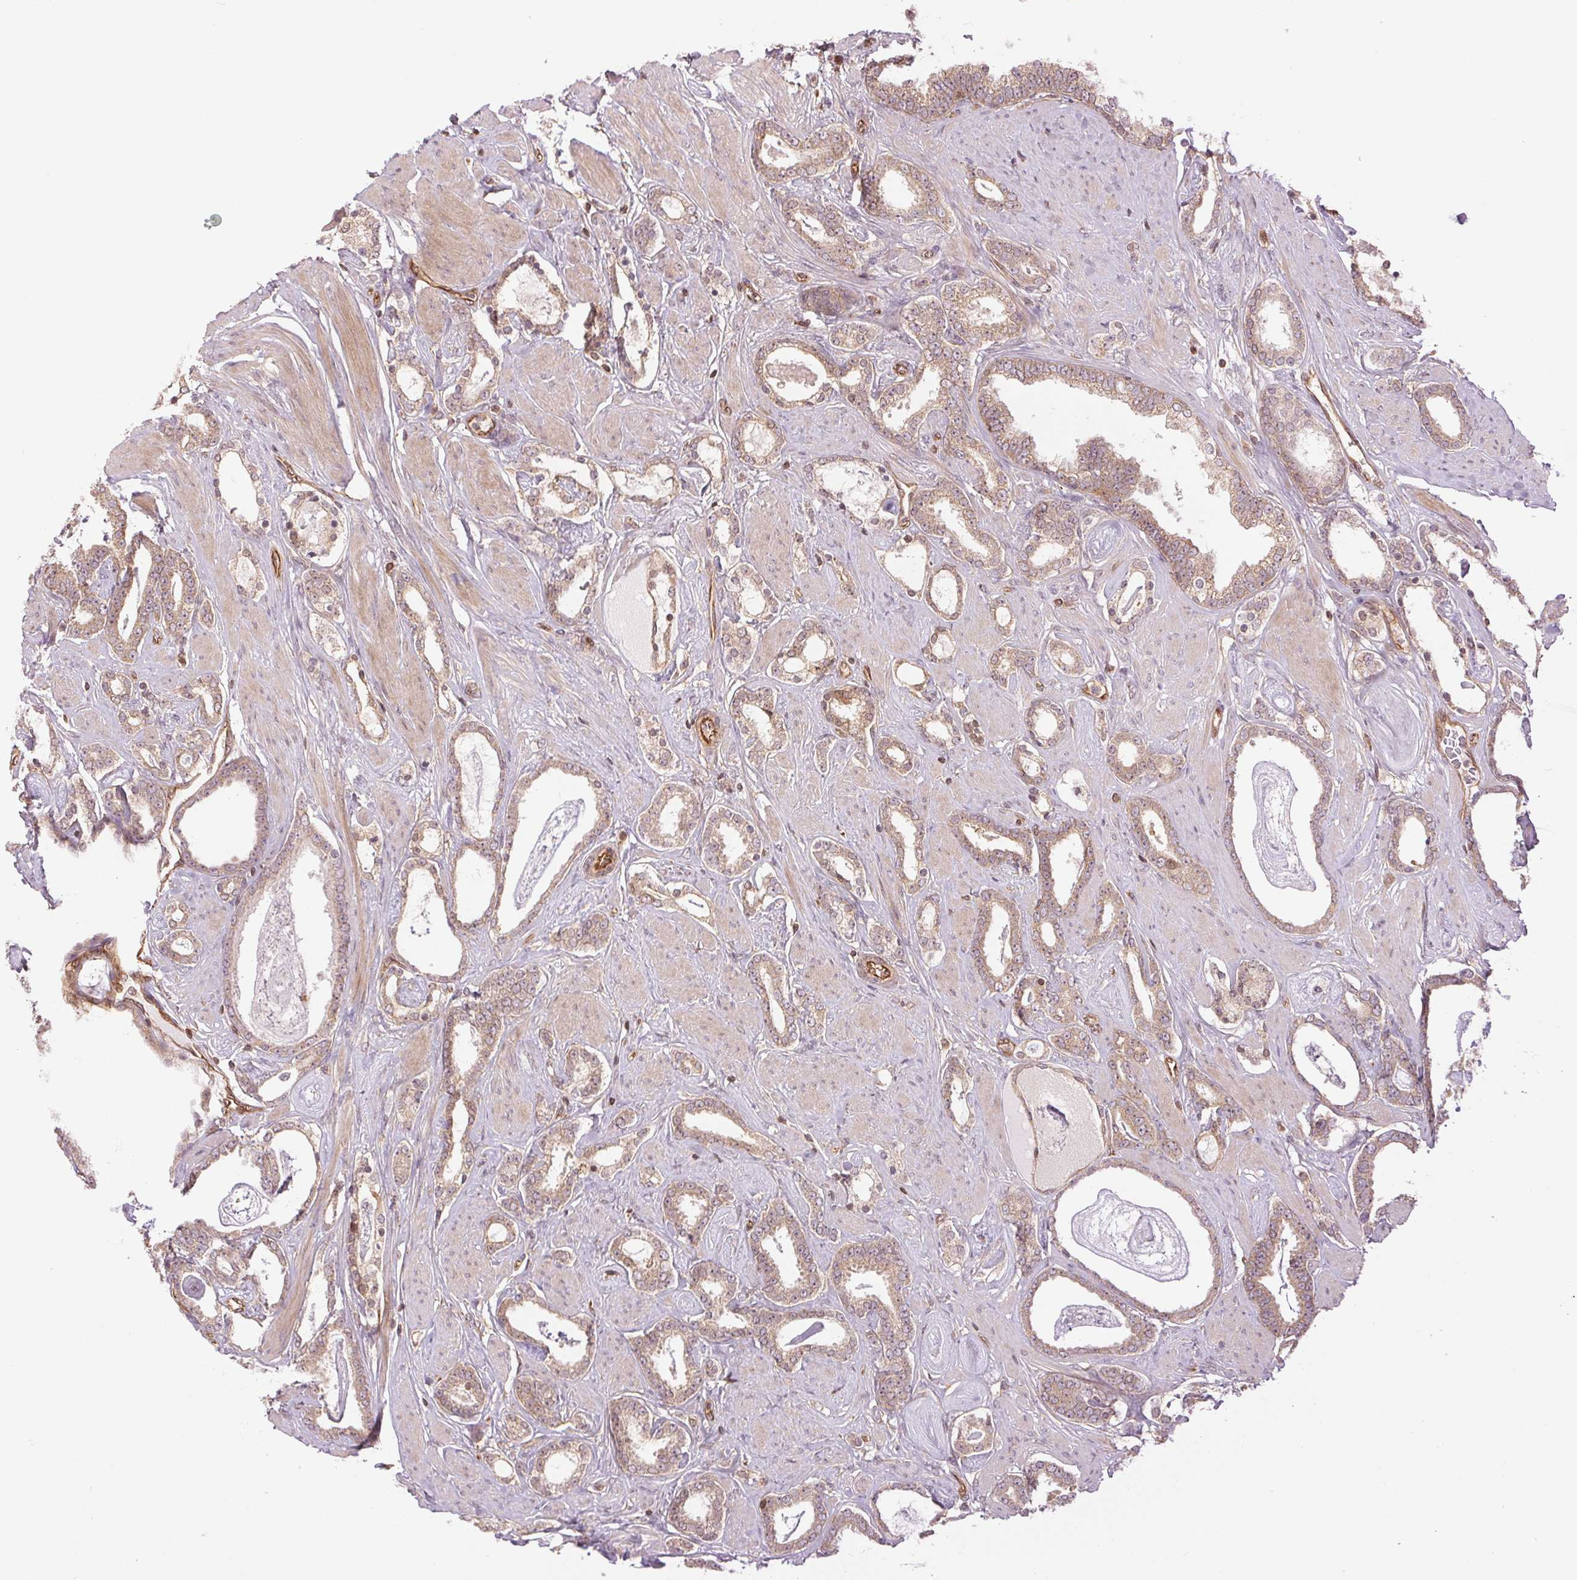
{"staining": {"intensity": "weak", "quantity": ">75%", "location": "cytoplasmic/membranous"}, "tissue": "prostate cancer", "cell_type": "Tumor cells", "image_type": "cancer", "snomed": [{"axis": "morphology", "description": "Adenocarcinoma, High grade"}, {"axis": "topography", "description": "Prostate"}], "caption": "An image of prostate cancer (adenocarcinoma (high-grade)) stained for a protein displays weak cytoplasmic/membranous brown staining in tumor cells.", "gene": "STARD7", "patient": {"sex": "male", "age": 63}}